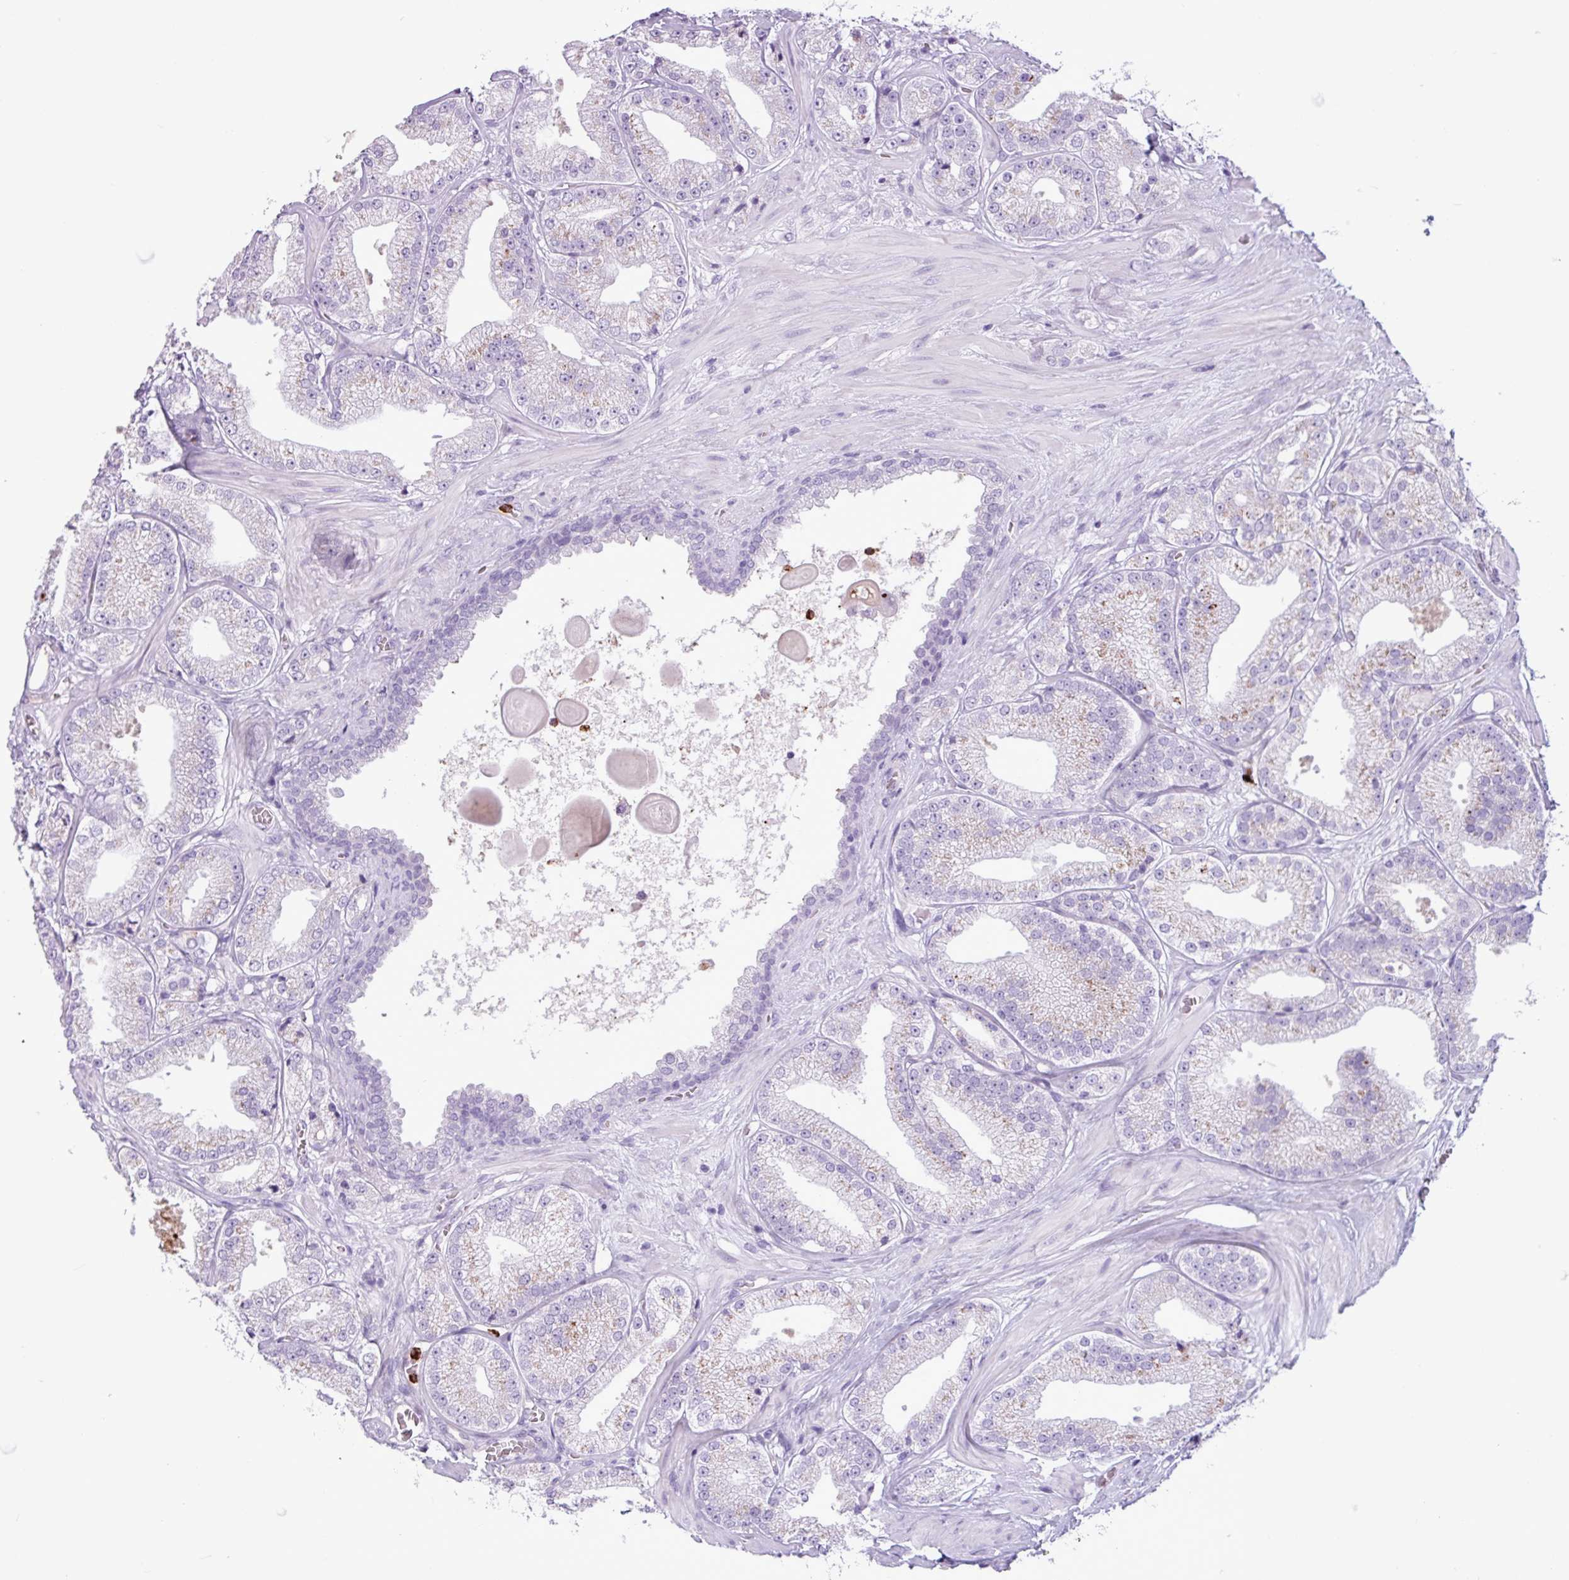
{"staining": {"intensity": "weak", "quantity": "<25%", "location": "cytoplasmic/membranous"}, "tissue": "prostate cancer", "cell_type": "Tumor cells", "image_type": "cancer", "snomed": [{"axis": "morphology", "description": "Adenocarcinoma, High grade"}, {"axis": "topography", "description": "Prostate"}], "caption": "IHC micrograph of neoplastic tissue: human prostate cancer (adenocarcinoma (high-grade)) stained with DAB exhibits no significant protein expression in tumor cells.", "gene": "TMEM178A", "patient": {"sex": "male", "age": 68}}